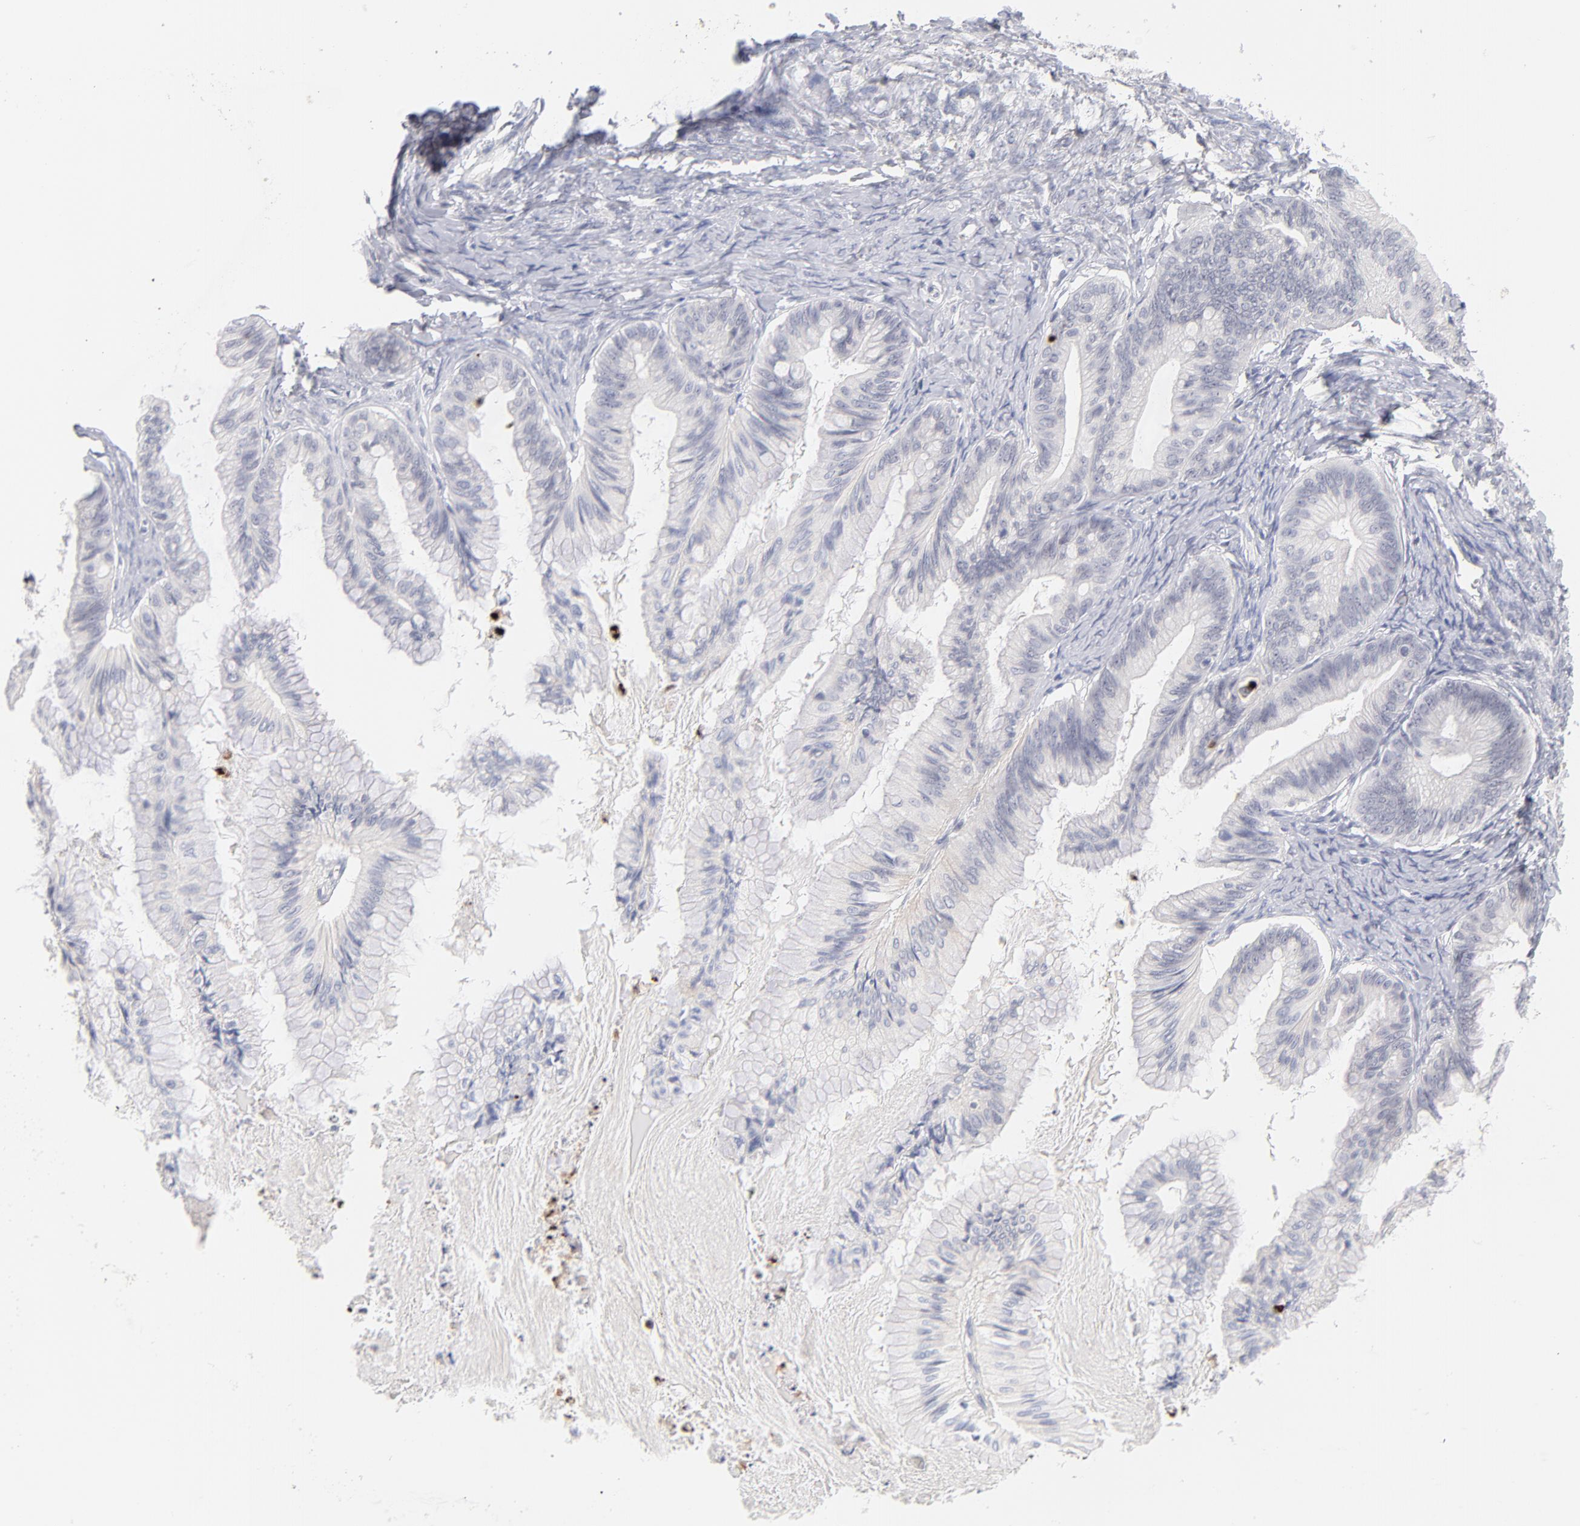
{"staining": {"intensity": "negative", "quantity": "none", "location": "none"}, "tissue": "ovarian cancer", "cell_type": "Tumor cells", "image_type": "cancer", "snomed": [{"axis": "morphology", "description": "Cystadenocarcinoma, mucinous, NOS"}, {"axis": "topography", "description": "Ovary"}], "caption": "Ovarian mucinous cystadenocarcinoma stained for a protein using immunohistochemistry displays no expression tumor cells.", "gene": "PARP1", "patient": {"sex": "female", "age": 57}}